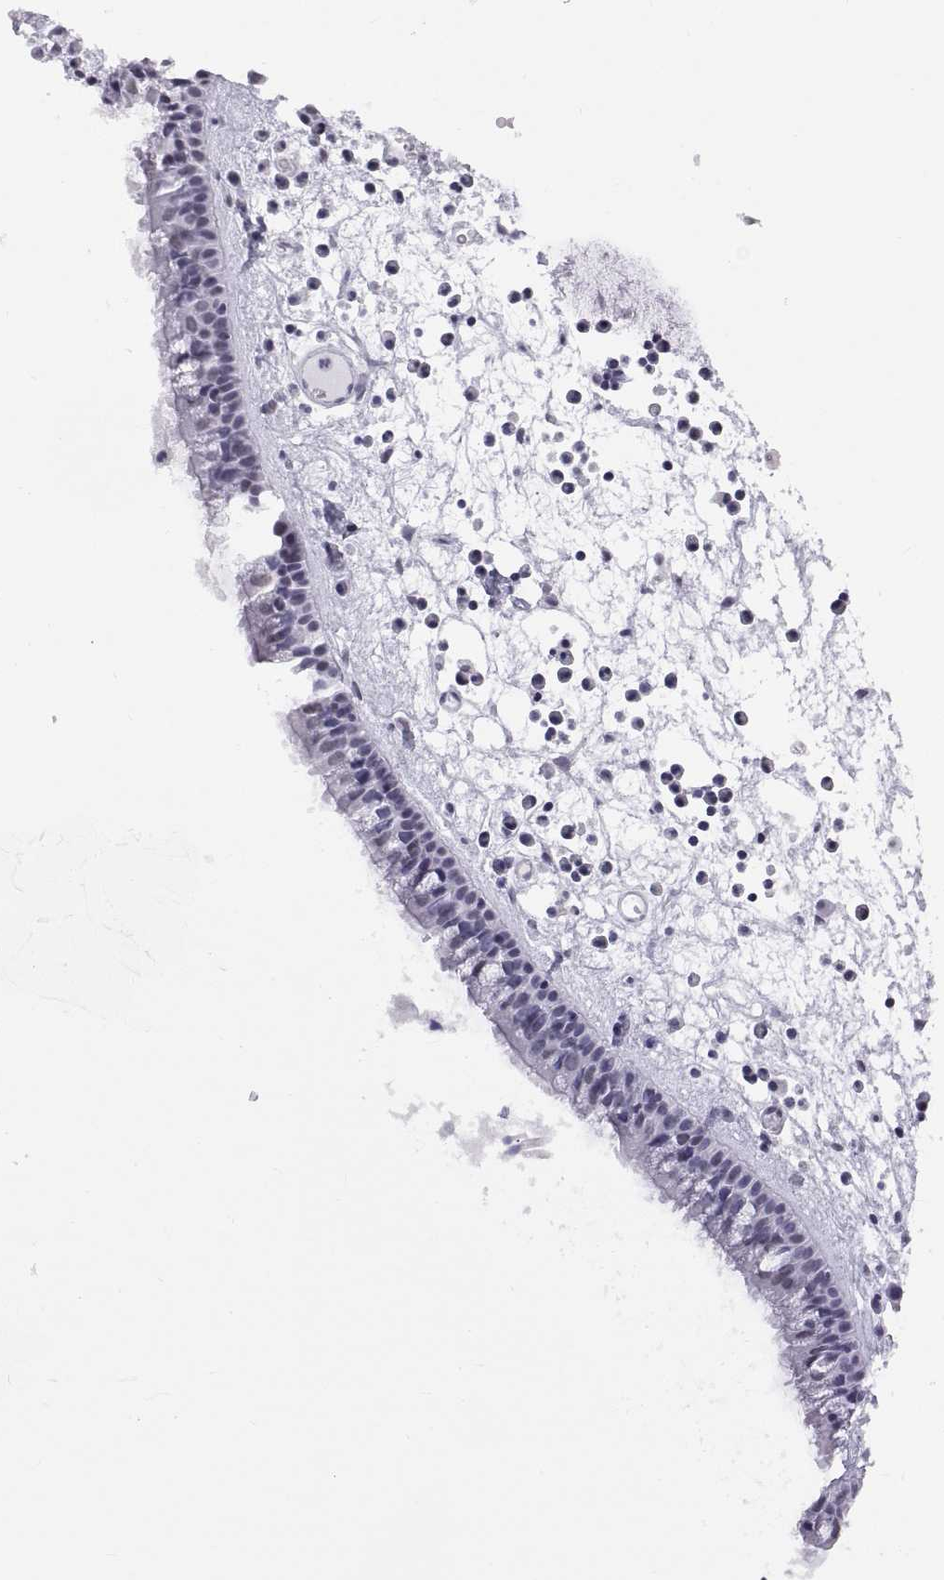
{"staining": {"intensity": "negative", "quantity": "none", "location": "none"}, "tissue": "nasopharynx", "cell_type": "Respiratory epithelial cells", "image_type": "normal", "snomed": [{"axis": "morphology", "description": "Normal tissue, NOS"}, {"axis": "topography", "description": "Nasopharynx"}], "caption": "This micrograph is of normal nasopharynx stained with IHC to label a protein in brown with the nuclei are counter-stained blue. There is no staining in respiratory epithelial cells.", "gene": "NEUROD6", "patient": {"sex": "female", "age": 47}}